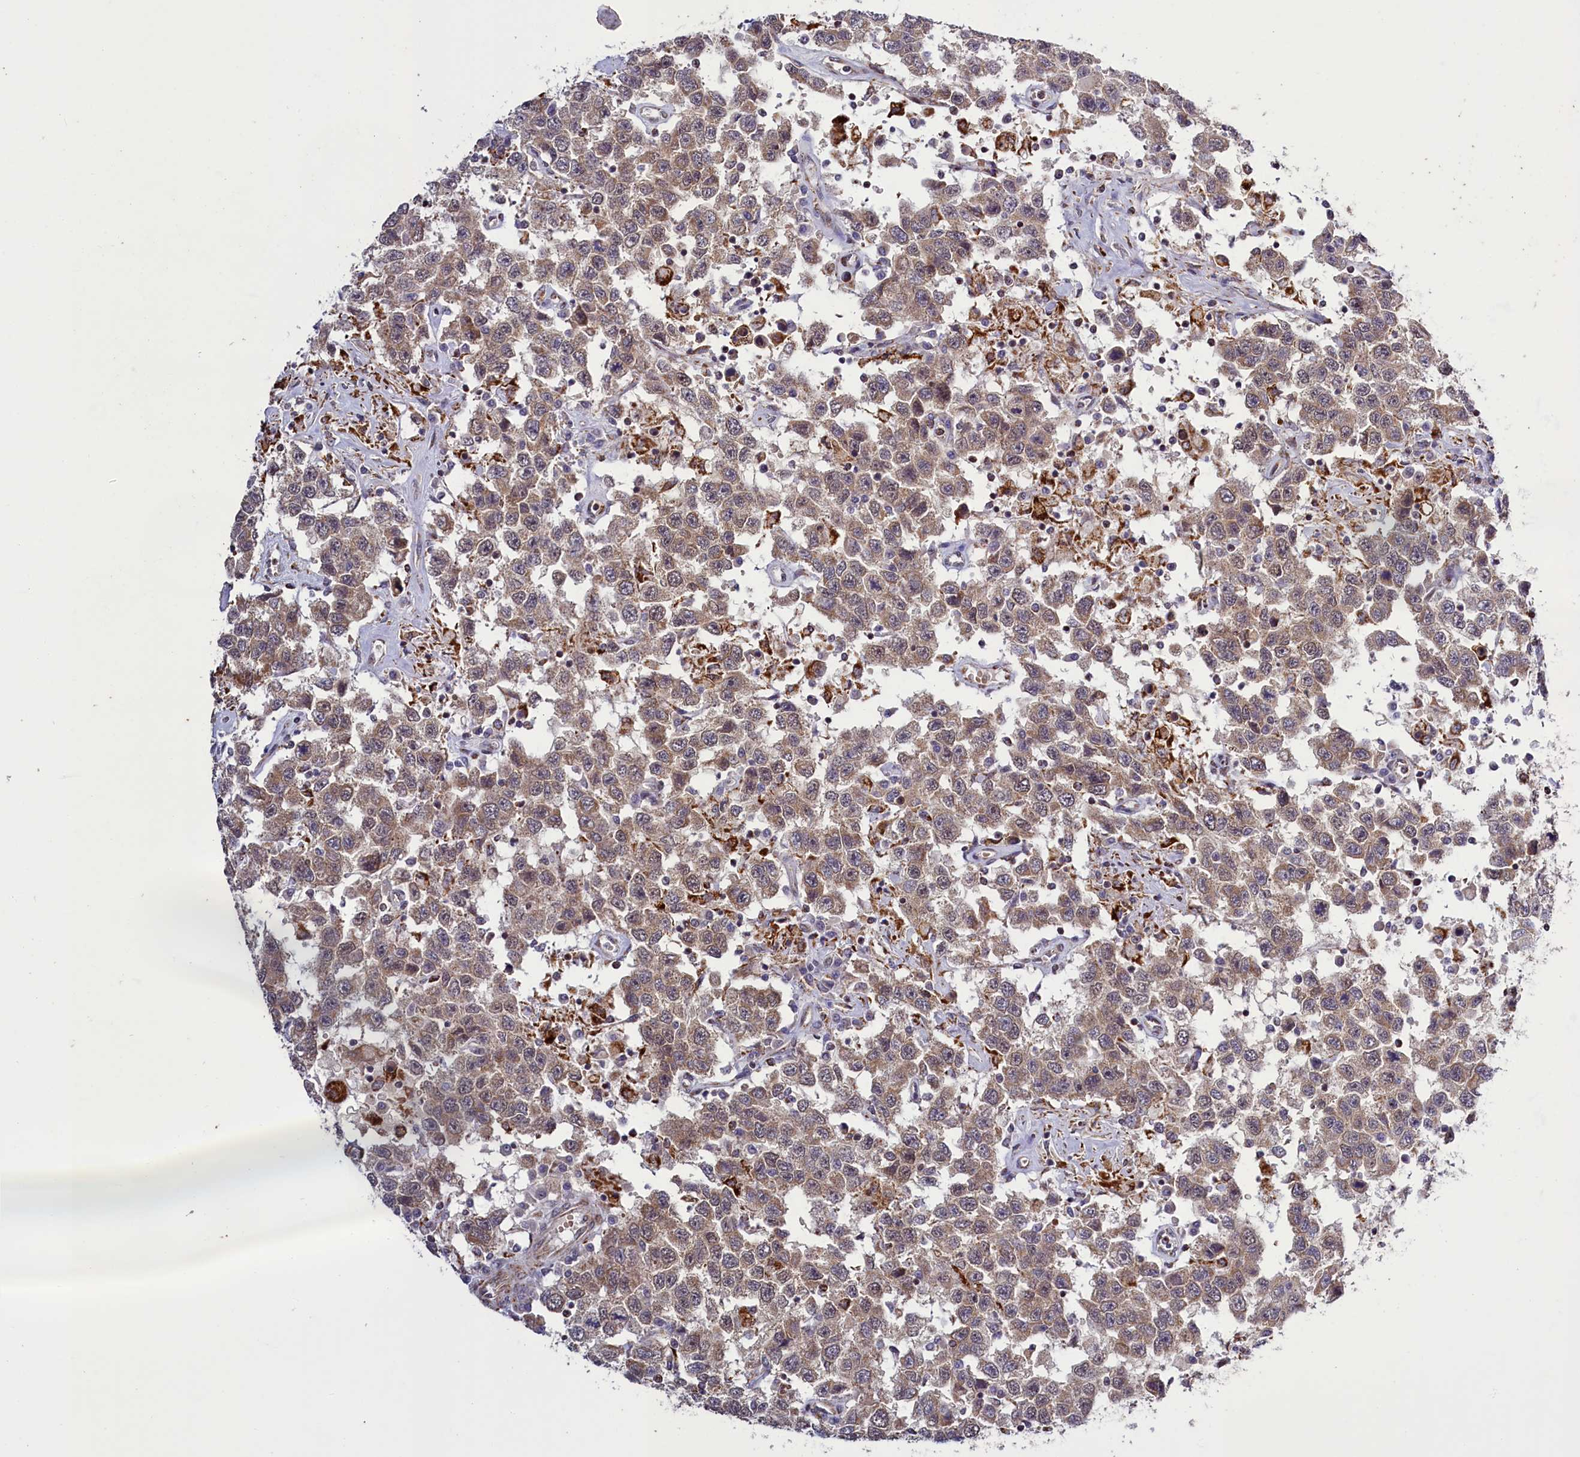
{"staining": {"intensity": "moderate", "quantity": ">75%", "location": "cytoplasmic/membranous"}, "tissue": "testis cancer", "cell_type": "Tumor cells", "image_type": "cancer", "snomed": [{"axis": "morphology", "description": "Seminoma, NOS"}, {"axis": "topography", "description": "Testis"}], "caption": "This micrograph shows IHC staining of testis seminoma, with medium moderate cytoplasmic/membranous positivity in about >75% of tumor cells.", "gene": "DYNC2H1", "patient": {"sex": "male", "age": 41}}